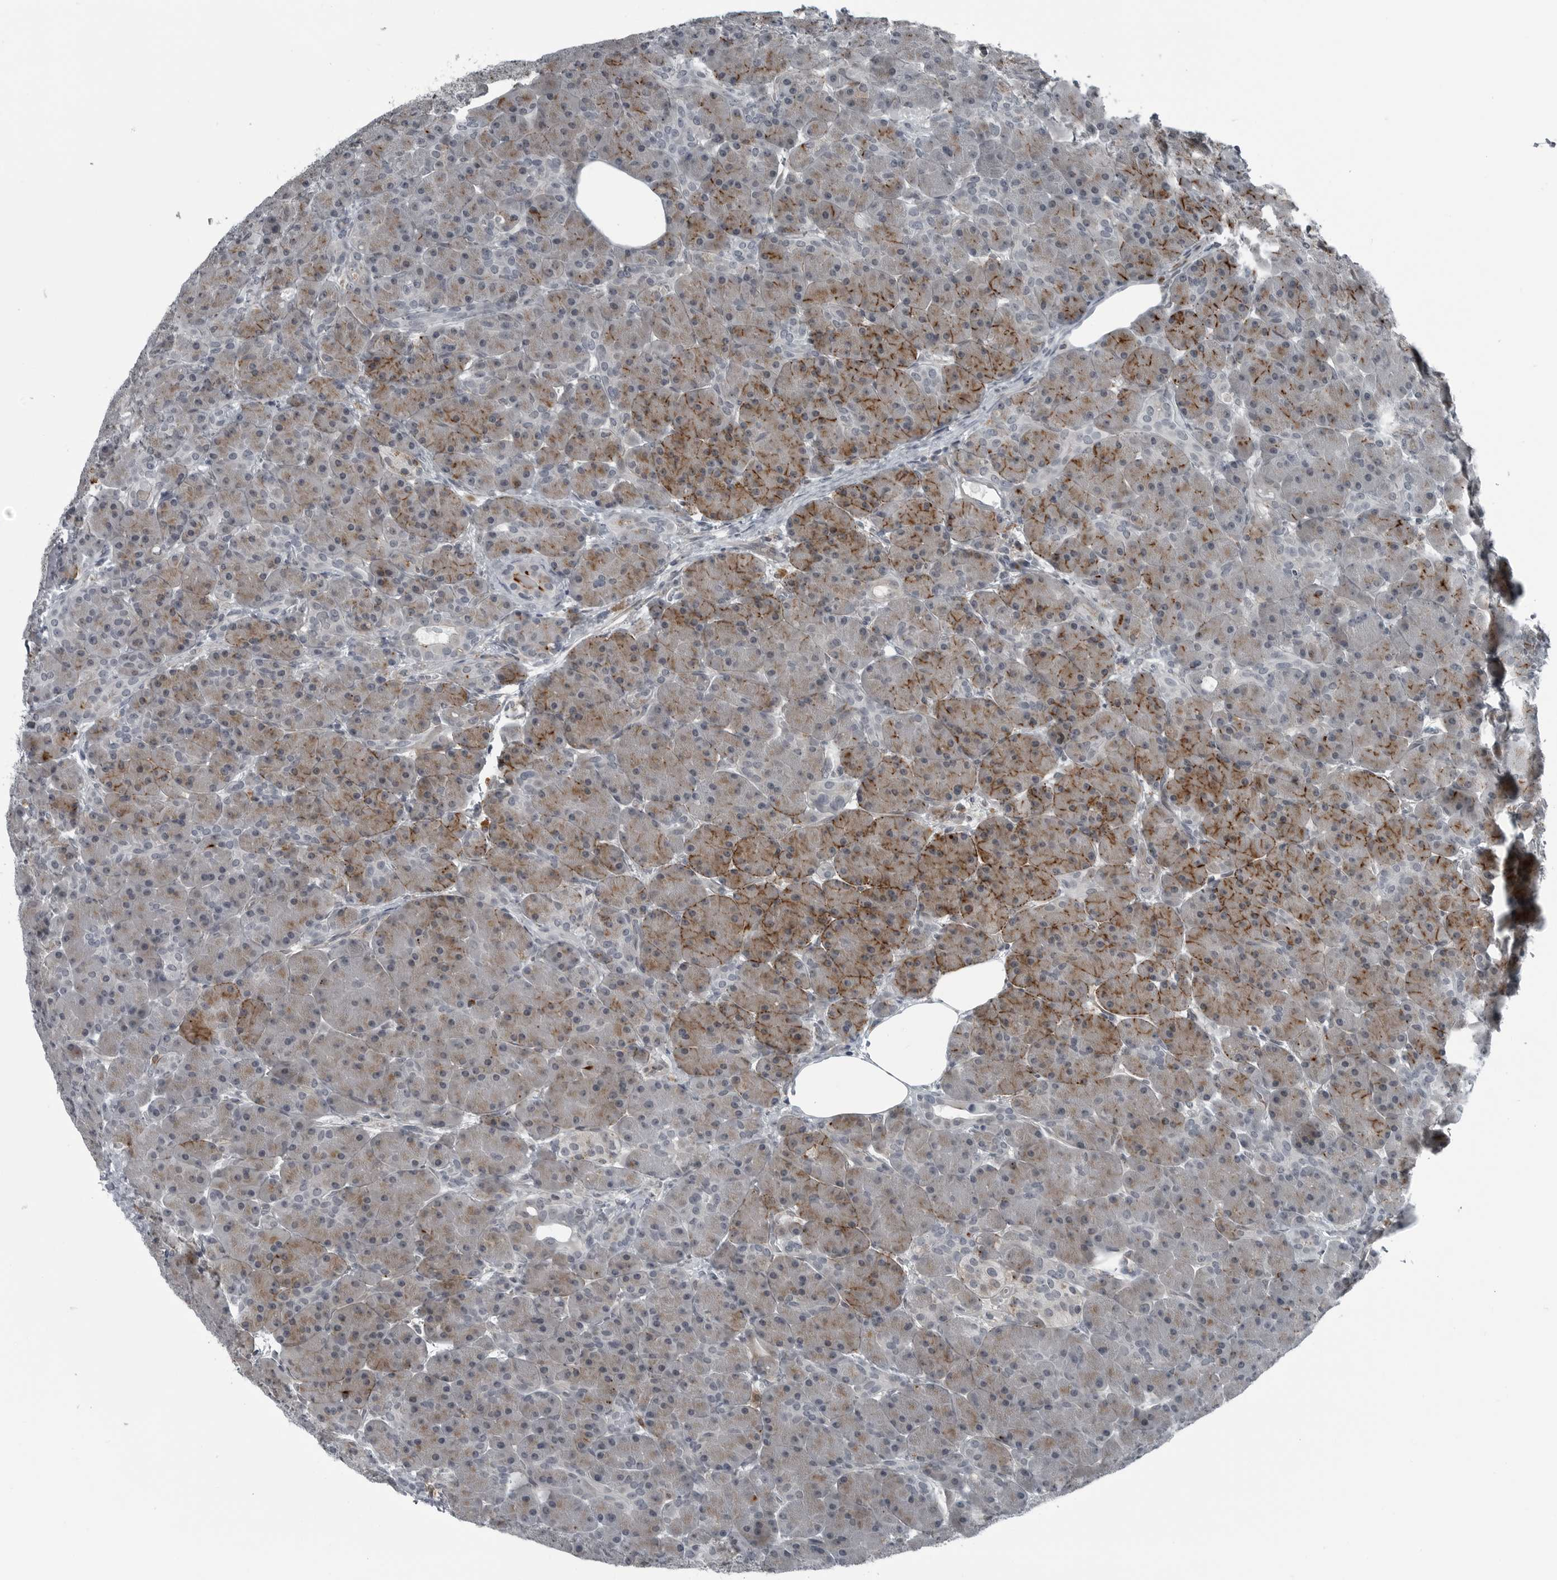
{"staining": {"intensity": "strong", "quantity": "25%-75%", "location": "cytoplasmic/membranous"}, "tissue": "pancreas", "cell_type": "Exocrine glandular cells", "image_type": "normal", "snomed": [{"axis": "morphology", "description": "Normal tissue, NOS"}, {"axis": "topography", "description": "Pancreas"}], "caption": "A micrograph showing strong cytoplasmic/membranous expression in approximately 25%-75% of exocrine glandular cells in unremarkable pancreas, as visualized by brown immunohistochemical staining.", "gene": "GAK", "patient": {"sex": "male", "age": 63}}